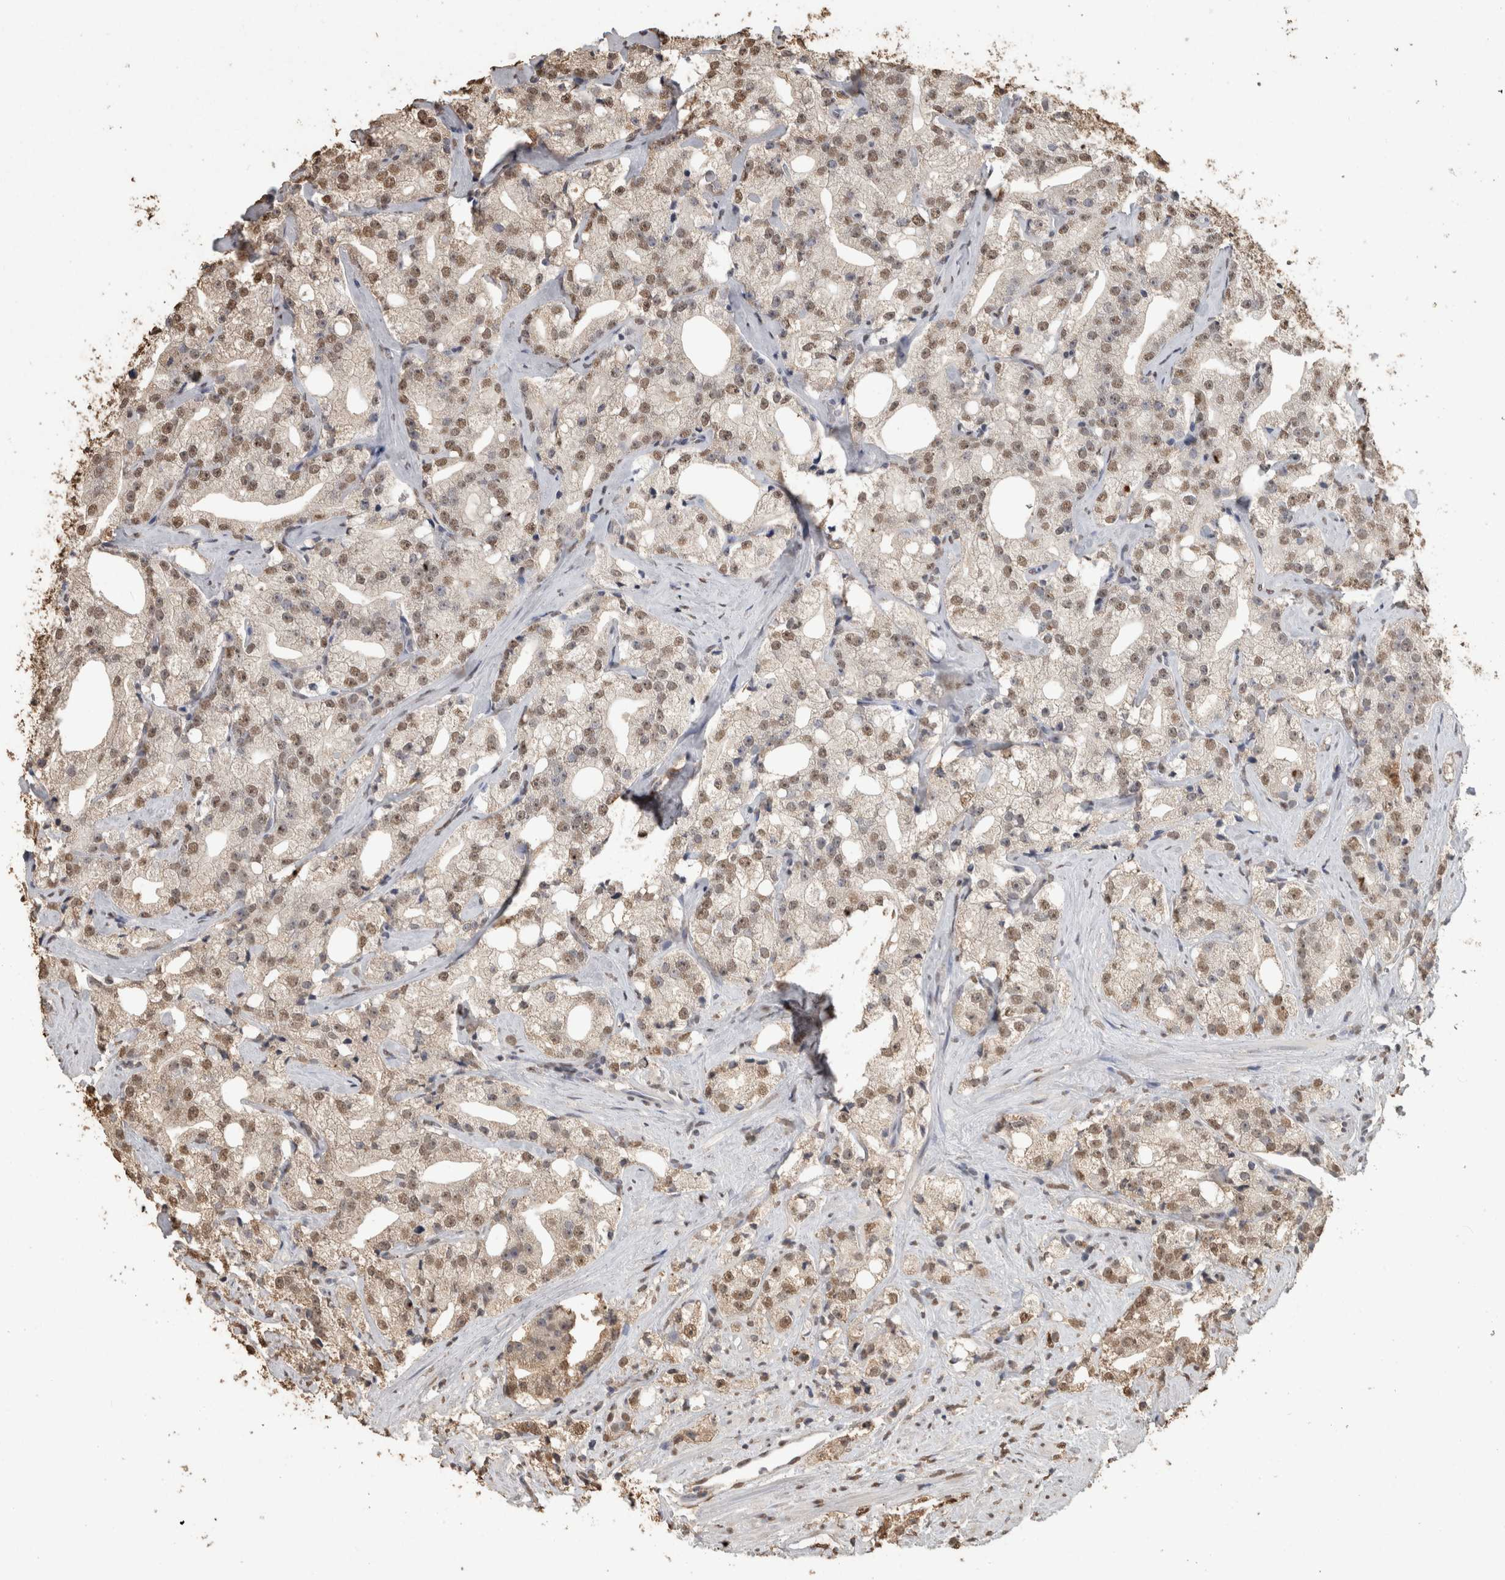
{"staining": {"intensity": "weak", "quantity": ">75%", "location": "nuclear"}, "tissue": "prostate cancer", "cell_type": "Tumor cells", "image_type": "cancer", "snomed": [{"axis": "morphology", "description": "Adenocarcinoma, High grade"}, {"axis": "topography", "description": "Prostate"}], "caption": "Tumor cells exhibit low levels of weak nuclear staining in about >75% of cells in human prostate cancer. (DAB (3,3'-diaminobenzidine) IHC with brightfield microscopy, high magnification).", "gene": "HAND2", "patient": {"sex": "male", "age": 64}}